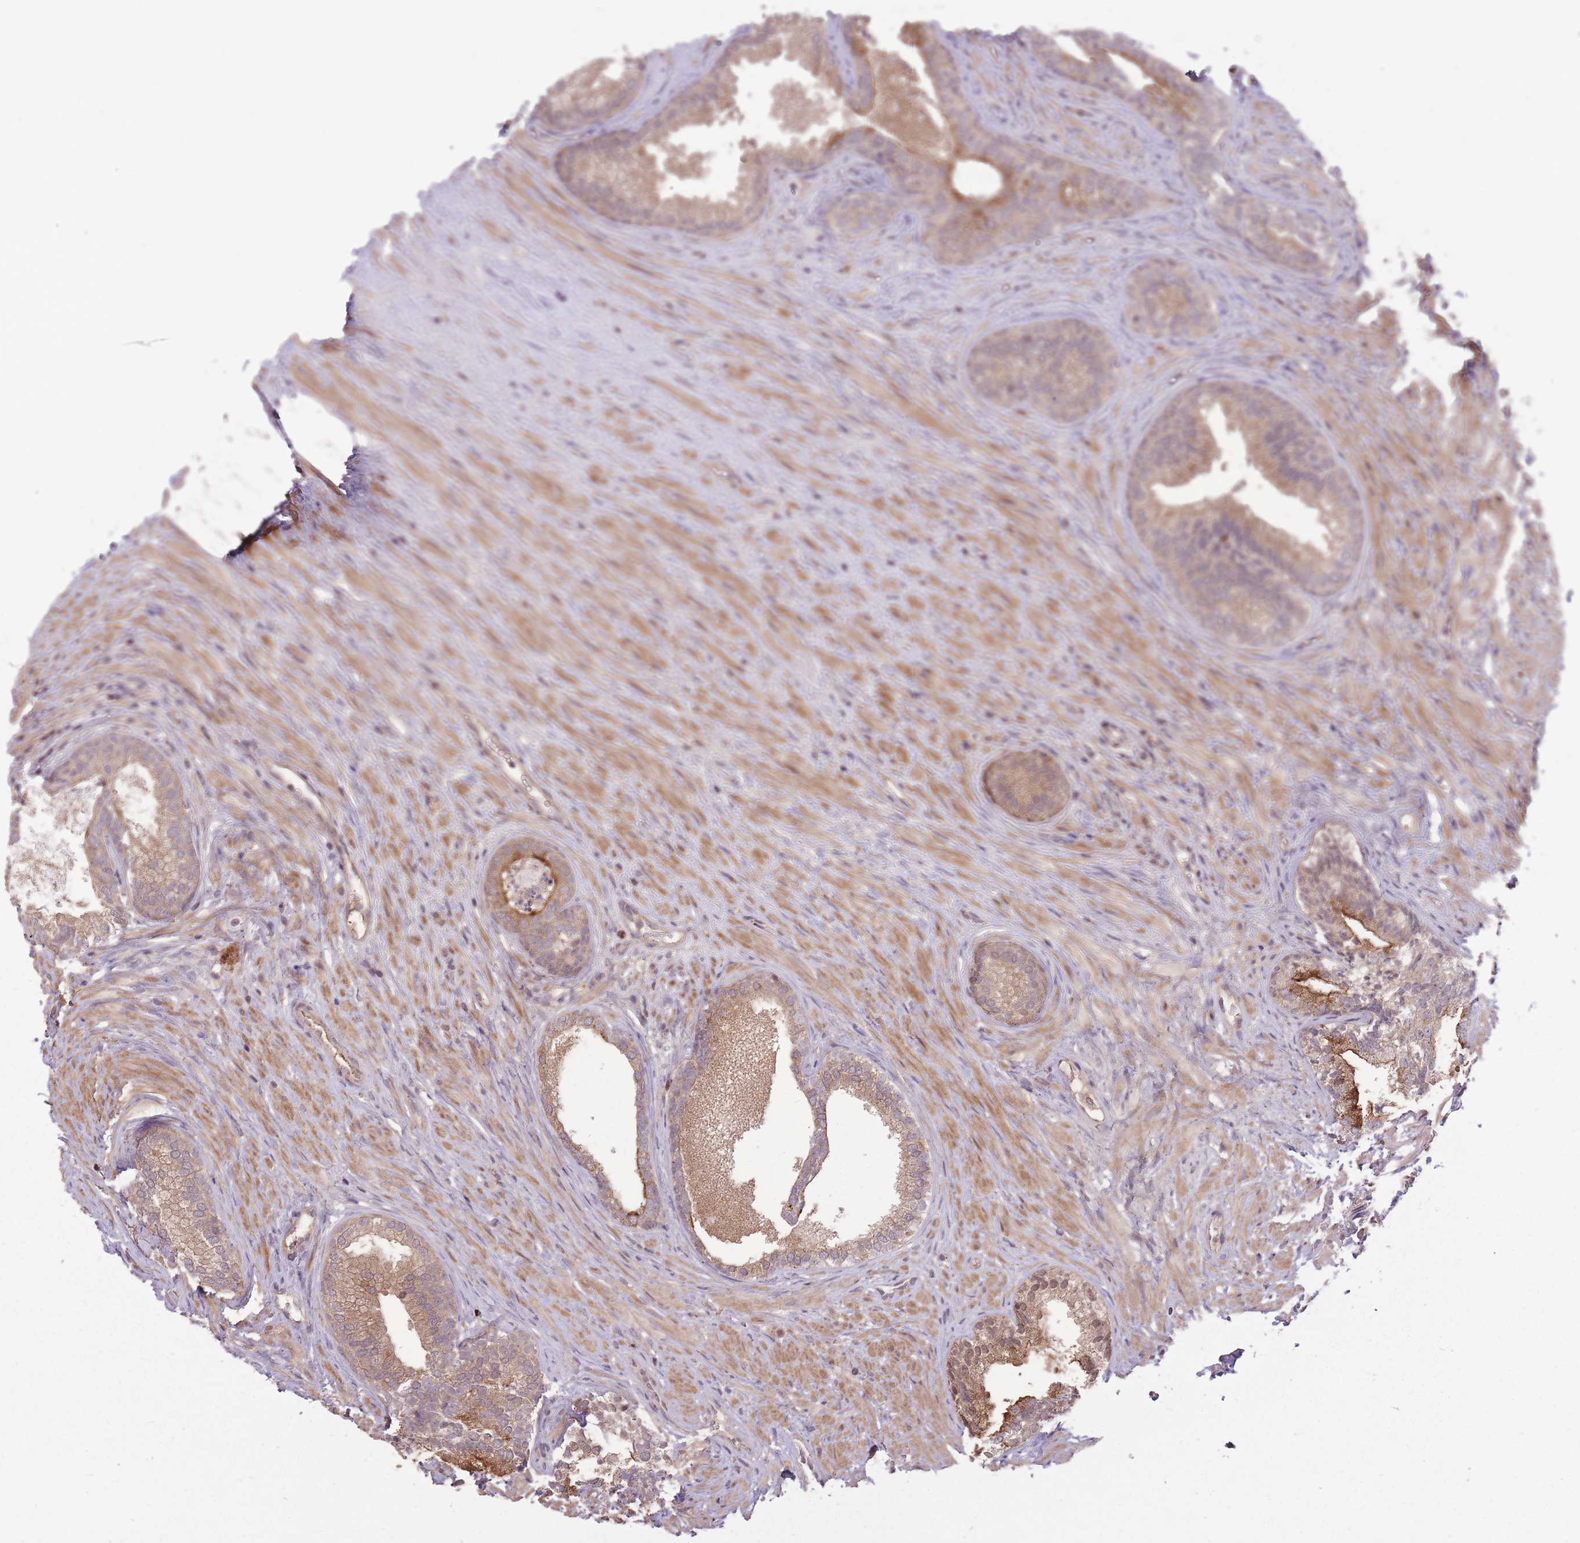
{"staining": {"intensity": "moderate", "quantity": "25%-75%", "location": "cytoplasmic/membranous"}, "tissue": "prostate", "cell_type": "Glandular cells", "image_type": "normal", "snomed": [{"axis": "morphology", "description": "Normal tissue, NOS"}, {"axis": "topography", "description": "Prostate"}], "caption": "Immunohistochemistry of normal prostate shows medium levels of moderate cytoplasmic/membranous expression in approximately 25%-75% of glandular cells.", "gene": "POLR3F", "patient": {"sex": "male", "age": 76}}